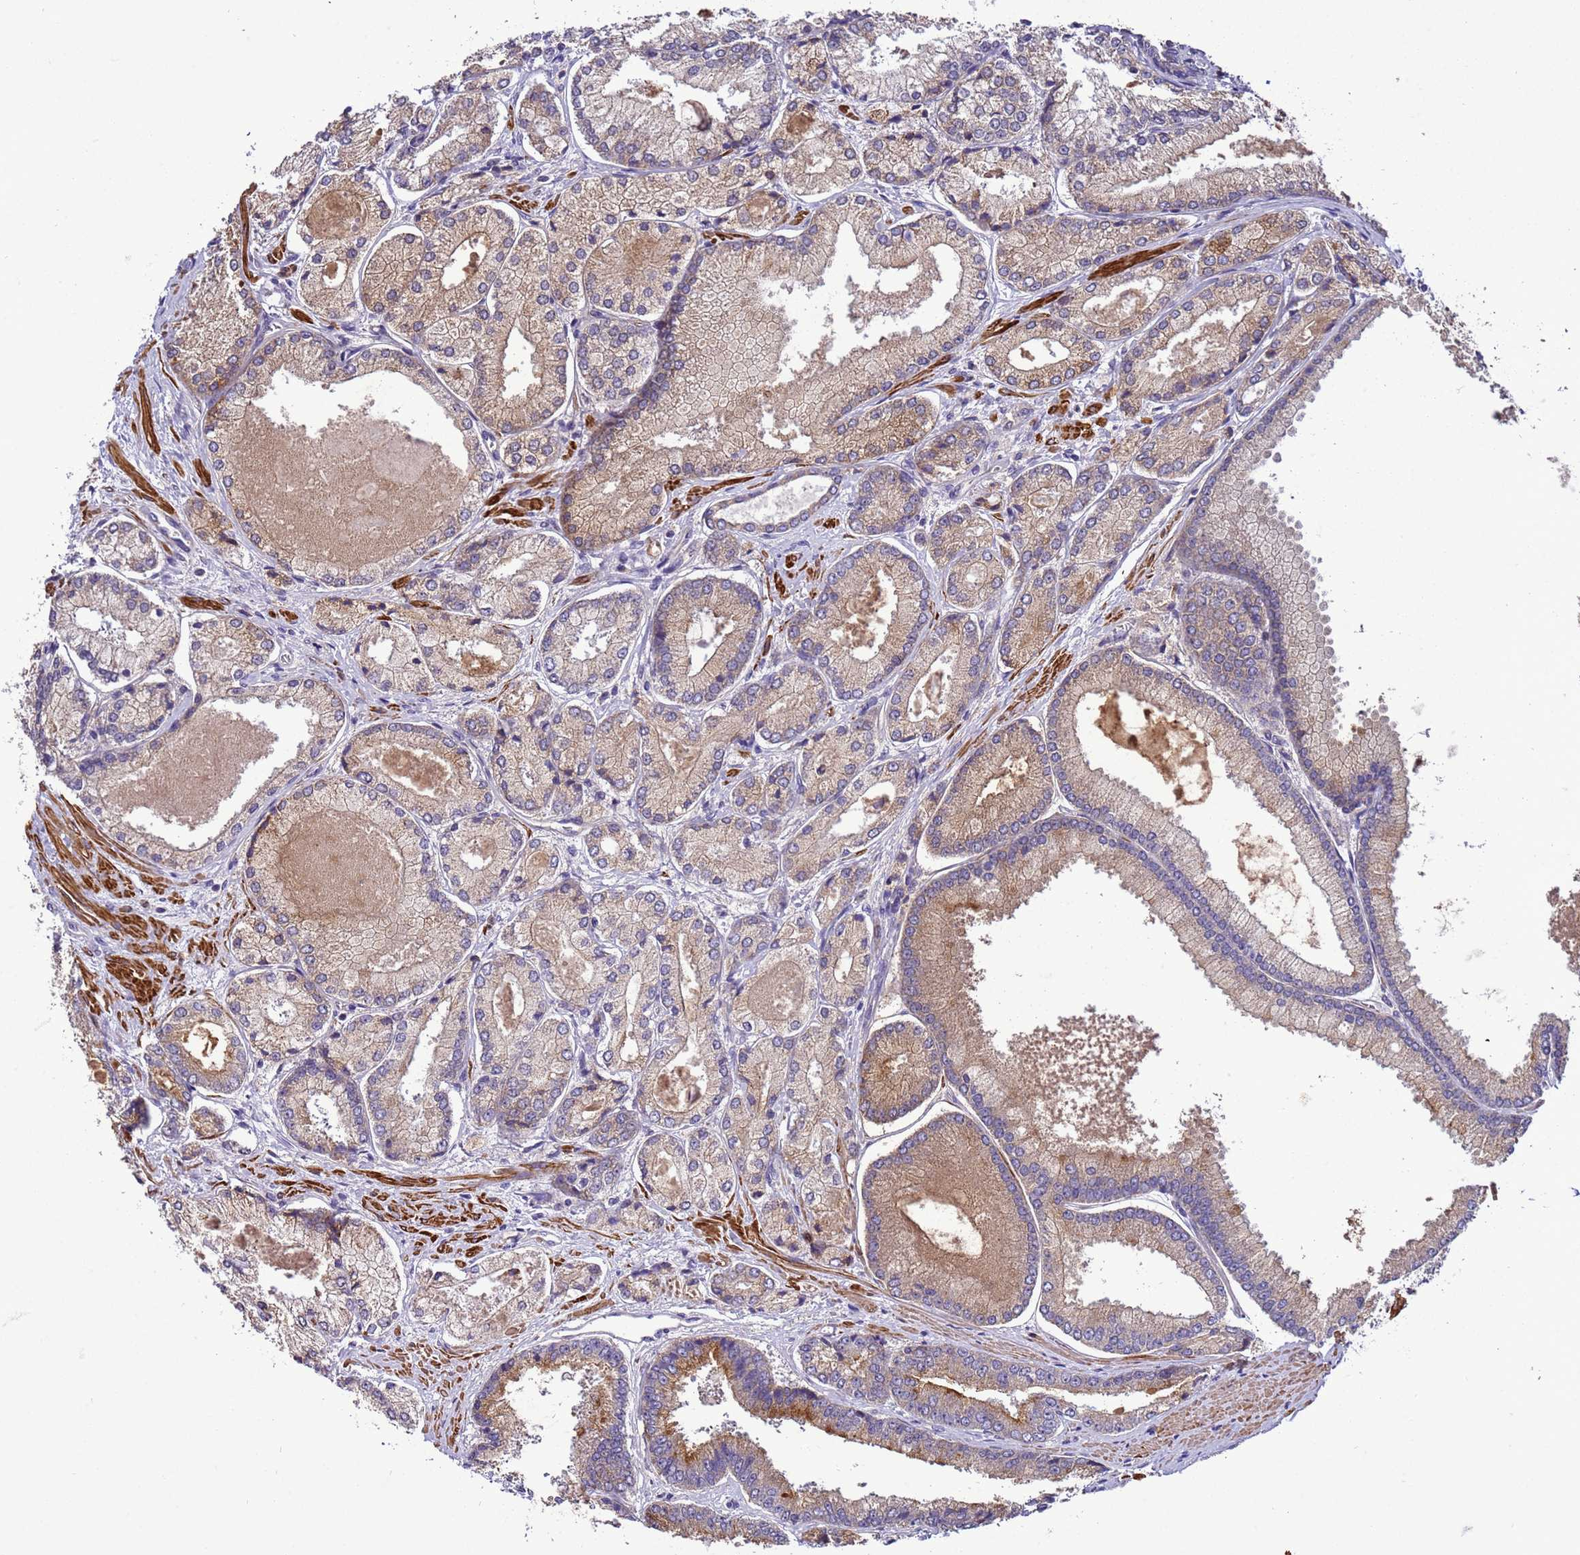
{"staining": {"intensity": "moderate", "quantity": ">75%", "location": "cytoplasmic/membranous"}, "tissue": "prostate cancer", "cell_type": "Tumor cells", "image_type": "cancer", "snomed": [{"axis": "morphology", "description": "Adenocarcinoma, Low grade"}, {"axis": "topography", "description": "Prostate"}], "caption": "This micrograph demonstrates immunohistochemistry staining of prostate adenocarcinoma (low-grade), with medium moderate cytoplasmic/membranous positivity in approximately >75% of tumor cells.", "gene": "GEN1", "patient": {"sex": "male", "age": 74}}